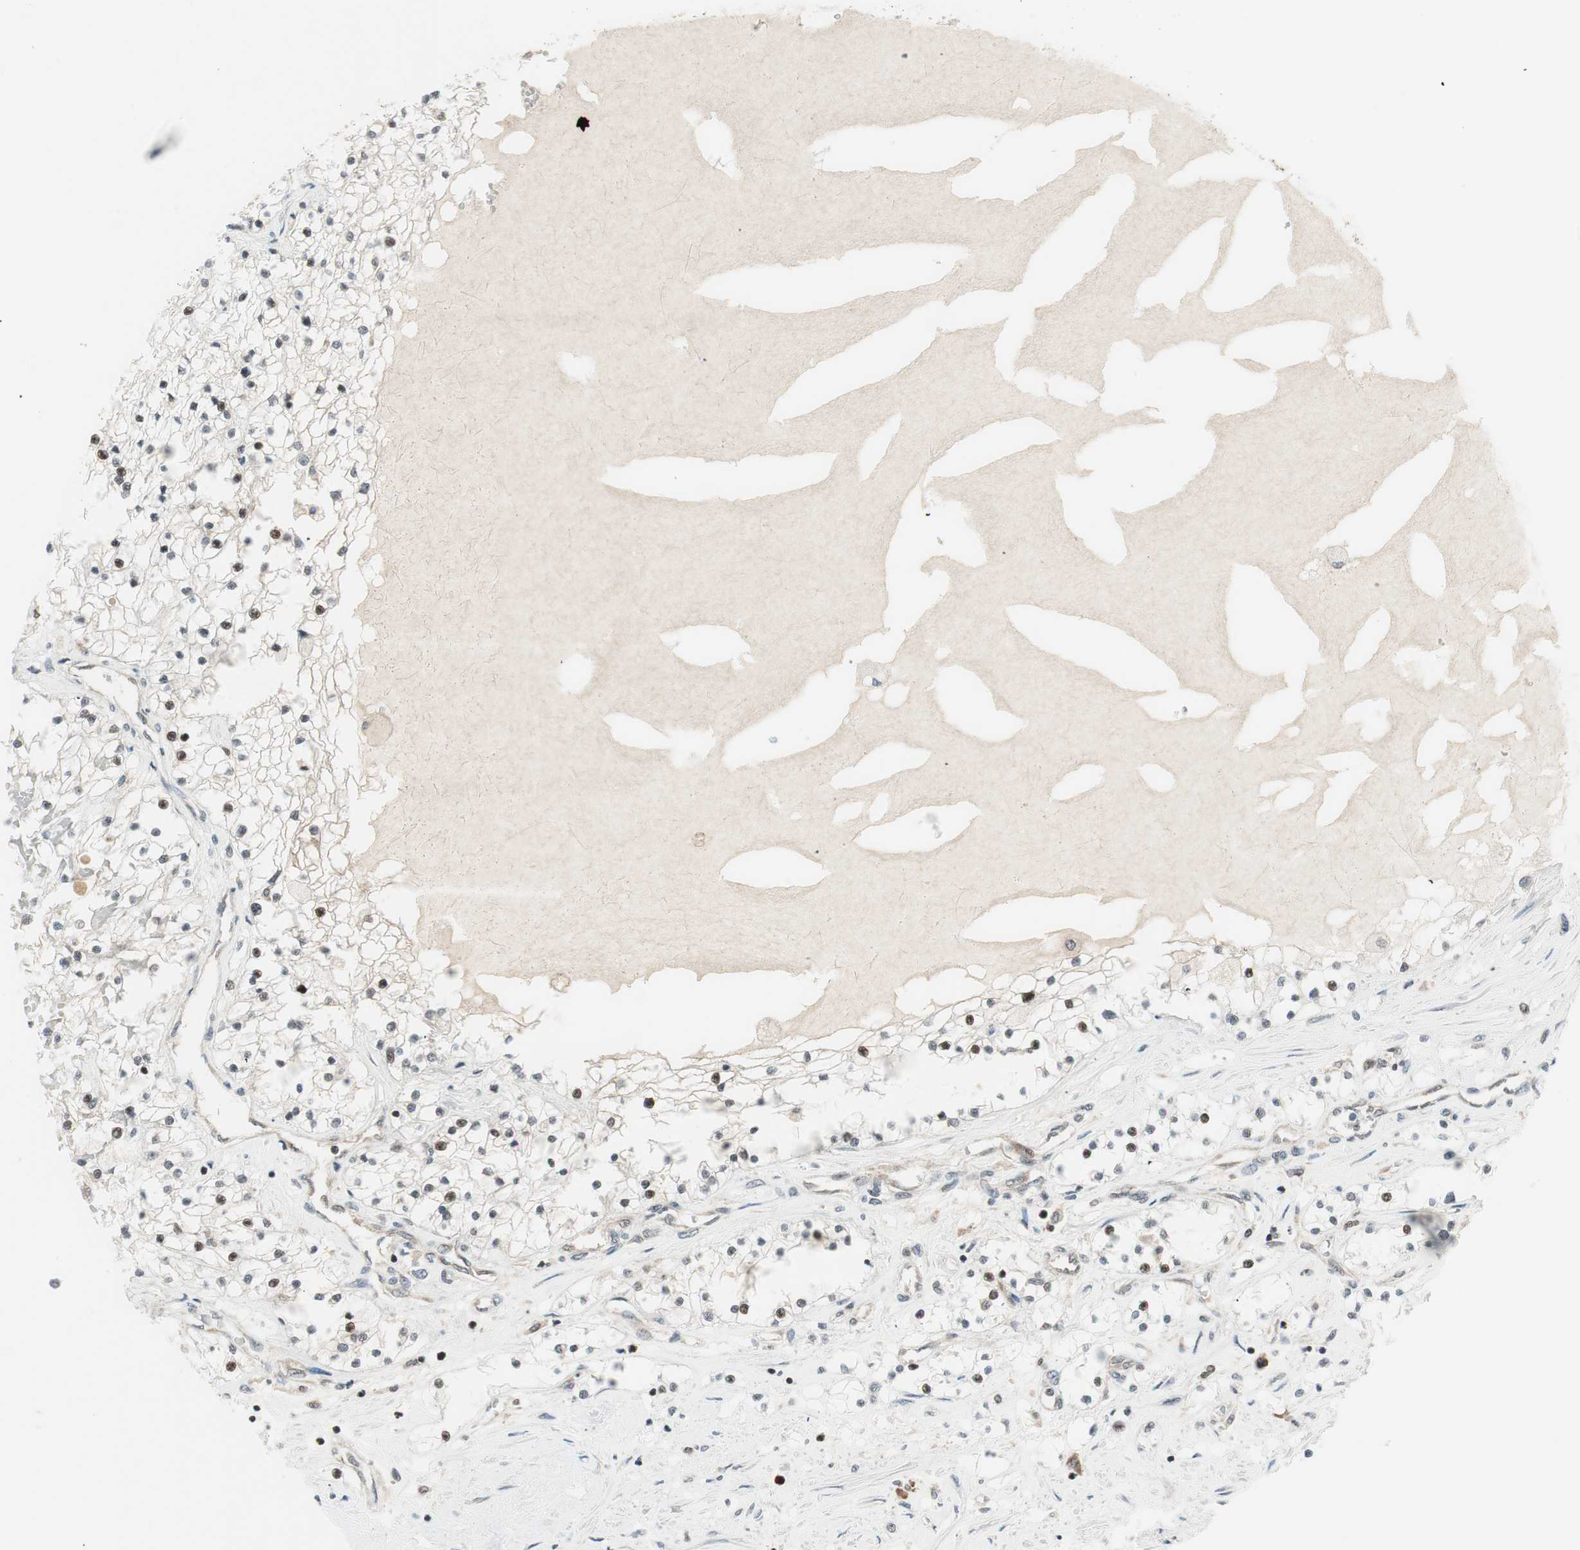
{"staining": {"intensity": "negative", "quantity": "none", "location": "none"}, "tissue": "renal cancer", "cell_type": "Tumor cells", "image_type": "cancer", "snomed": [{"axis": "morphology", "description": "Adenocarcinoma, NOS"}, {"axis": "topography", "description": "Kidney"}], "caption": "Tumor cells are negative for protein expression in human adenocarcinoma (renal).", "gene": "TPT1", "patient": {"sex": "male", "age": 68}}